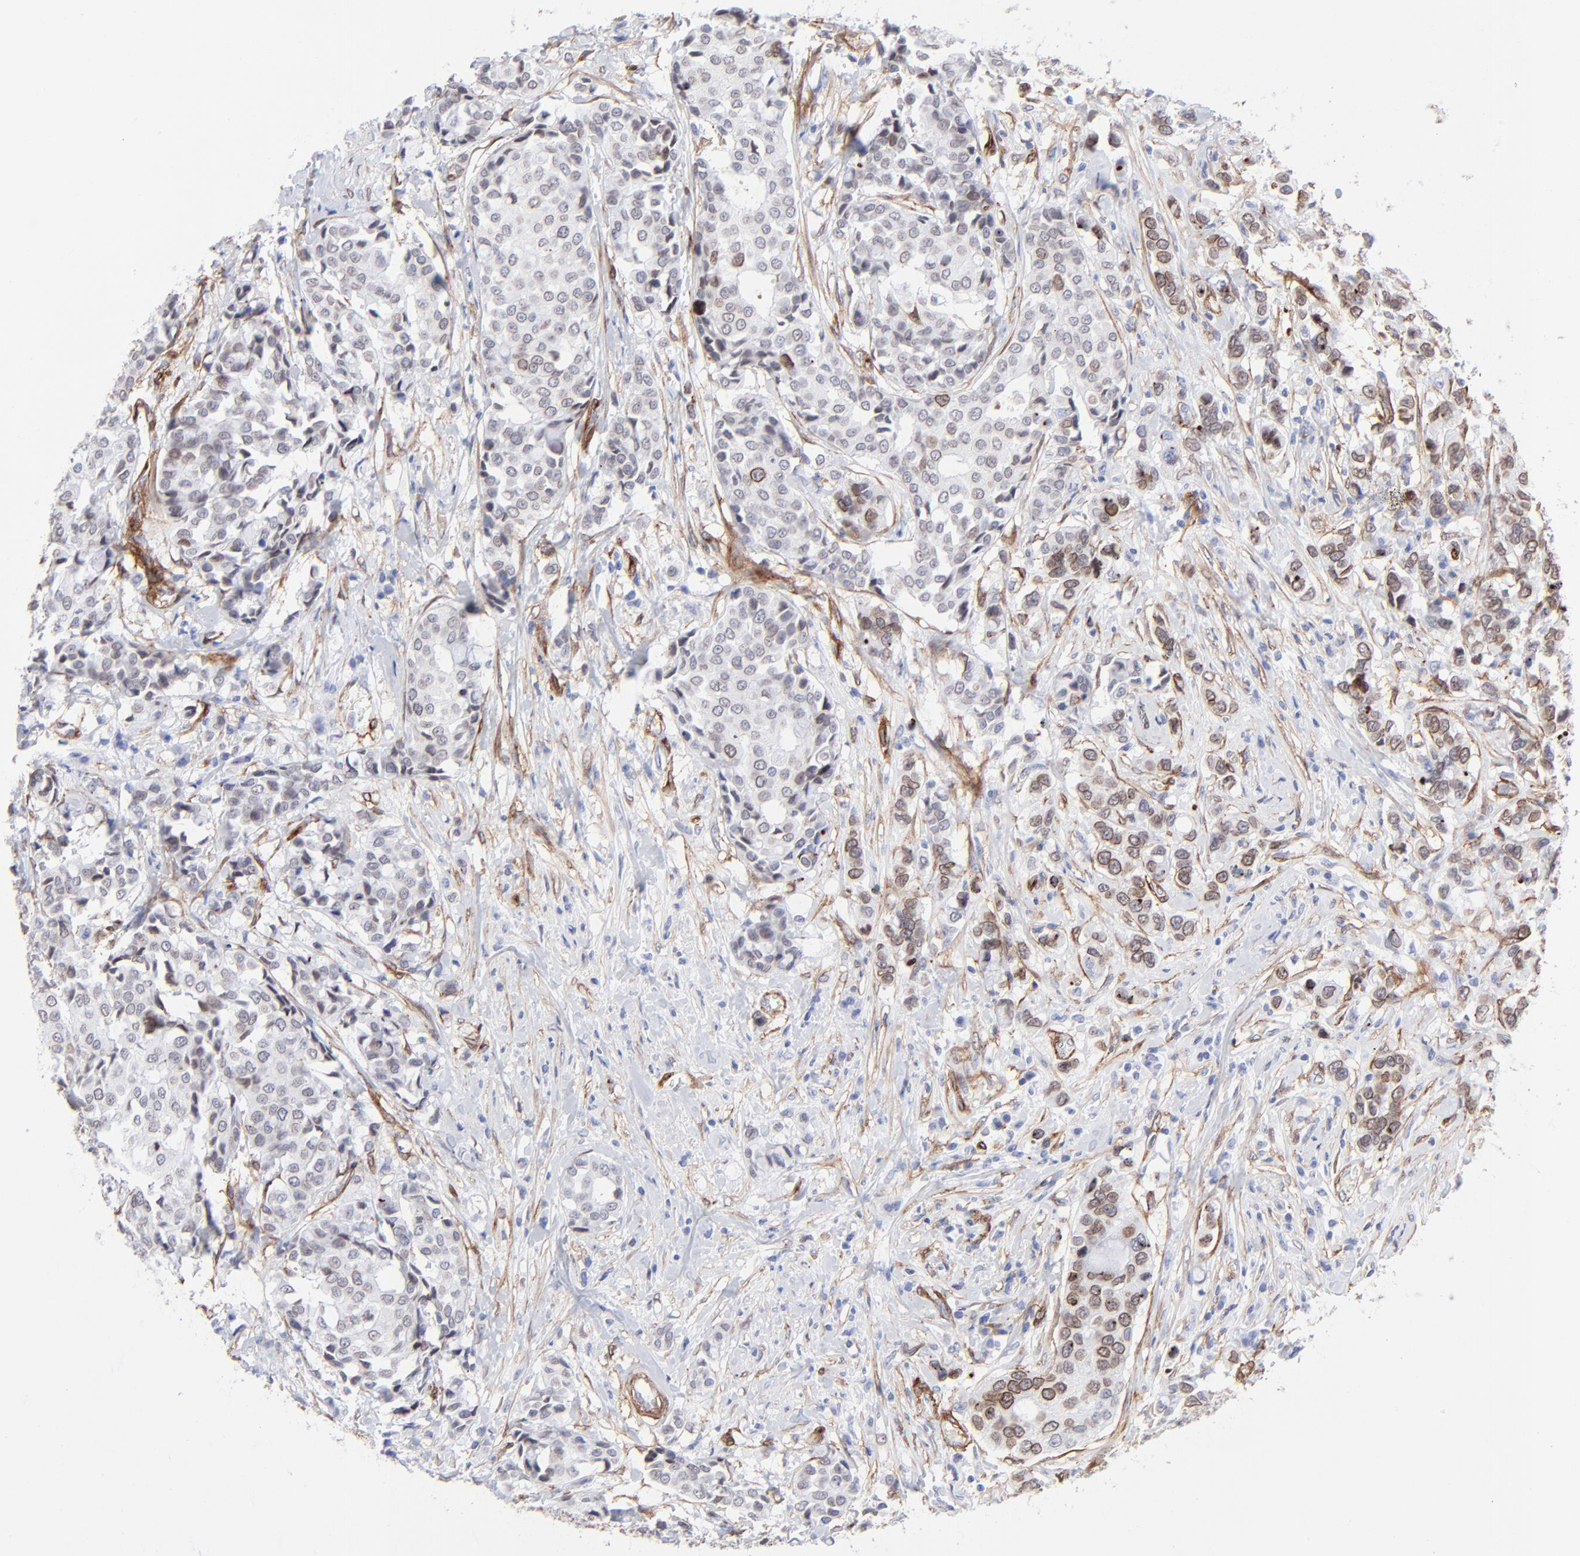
{"staining": {"intensity": "strong", "quantity": "25%-75%", "location": "cytoplasmic/membranous"}, "tissue": "breast cancer", "cell_type": "Tumor cells", "image_type": "cancer", "snomed": [{"axis": "morphology", "description": "Duct carcinoma"}, {"axis": "topography", "description": "Breast"}], "caption": "IHC image of neoplastic tissue: breast cancer (invasive ductal carcinoma) stained using IHC shows high levels of strong protein expression localized specifically in the cytoplasmic/membranous of tumor cells, appearing as a cytoplasmic/membranous brown color.", "gene": "PDGFRB", "patient": {"sex": "female", "age": 27}}